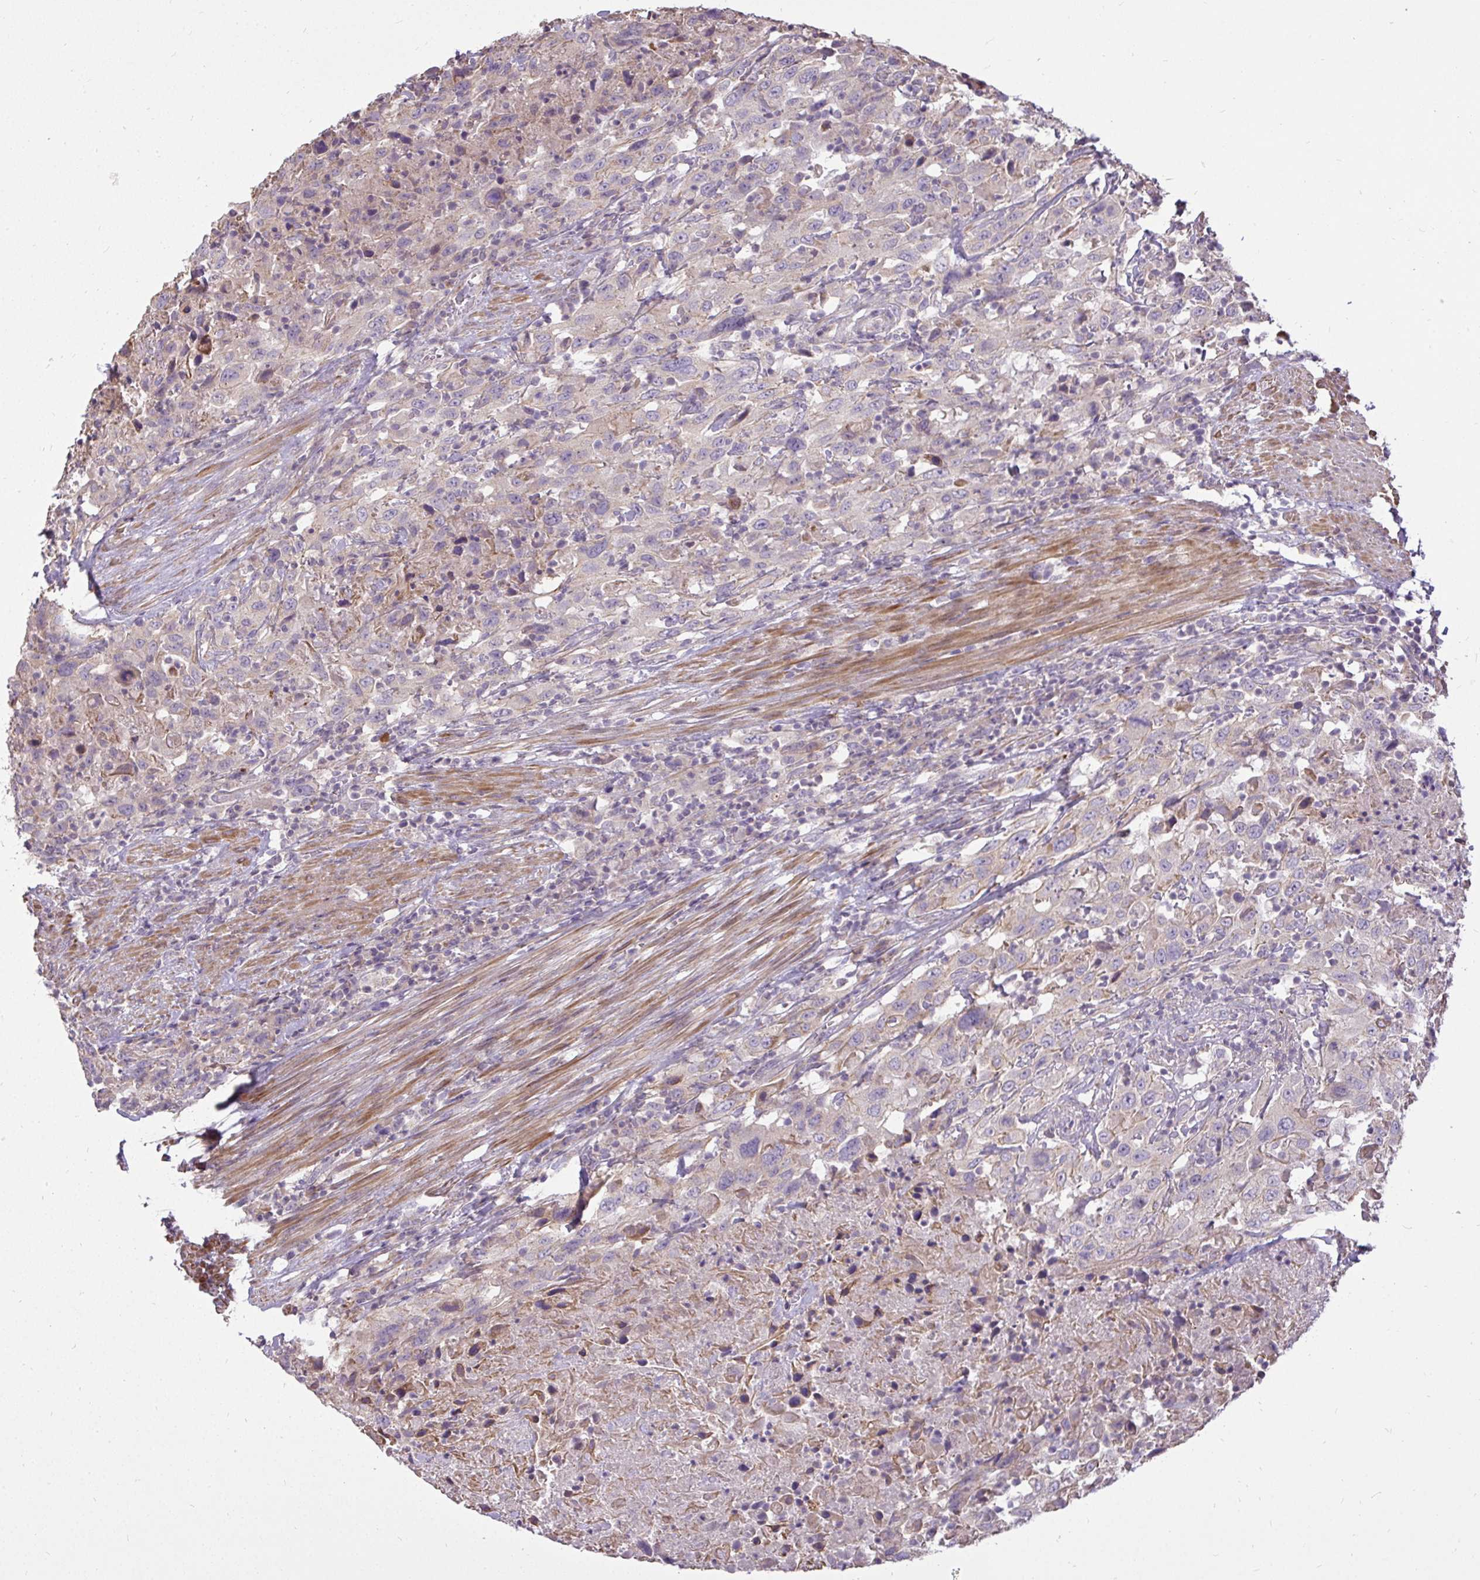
{"staining": {"intensity": "weak", "quantity": "<25%", "location": "cytoplasmic/membranous"}, "tissue": "urothelial cancer", "cell_type": "Tumor cells", "image_type": "cancer", "snomed": [{"axis": "morphology", "description": "Urothelial carcinoma, High grade"}, {"axis": "topography", "description": "Urinary bladder"}], "caption": "An immunohistochemistry (IHC) image of urothelial cancer is shown. There is no staining in tumor cells of urothelial cancer. (Immunohistochemistry, brightfield microscopy, high magnification).", "gene": "STRIP1", "patient": {"sex": "male", "age": 61}}